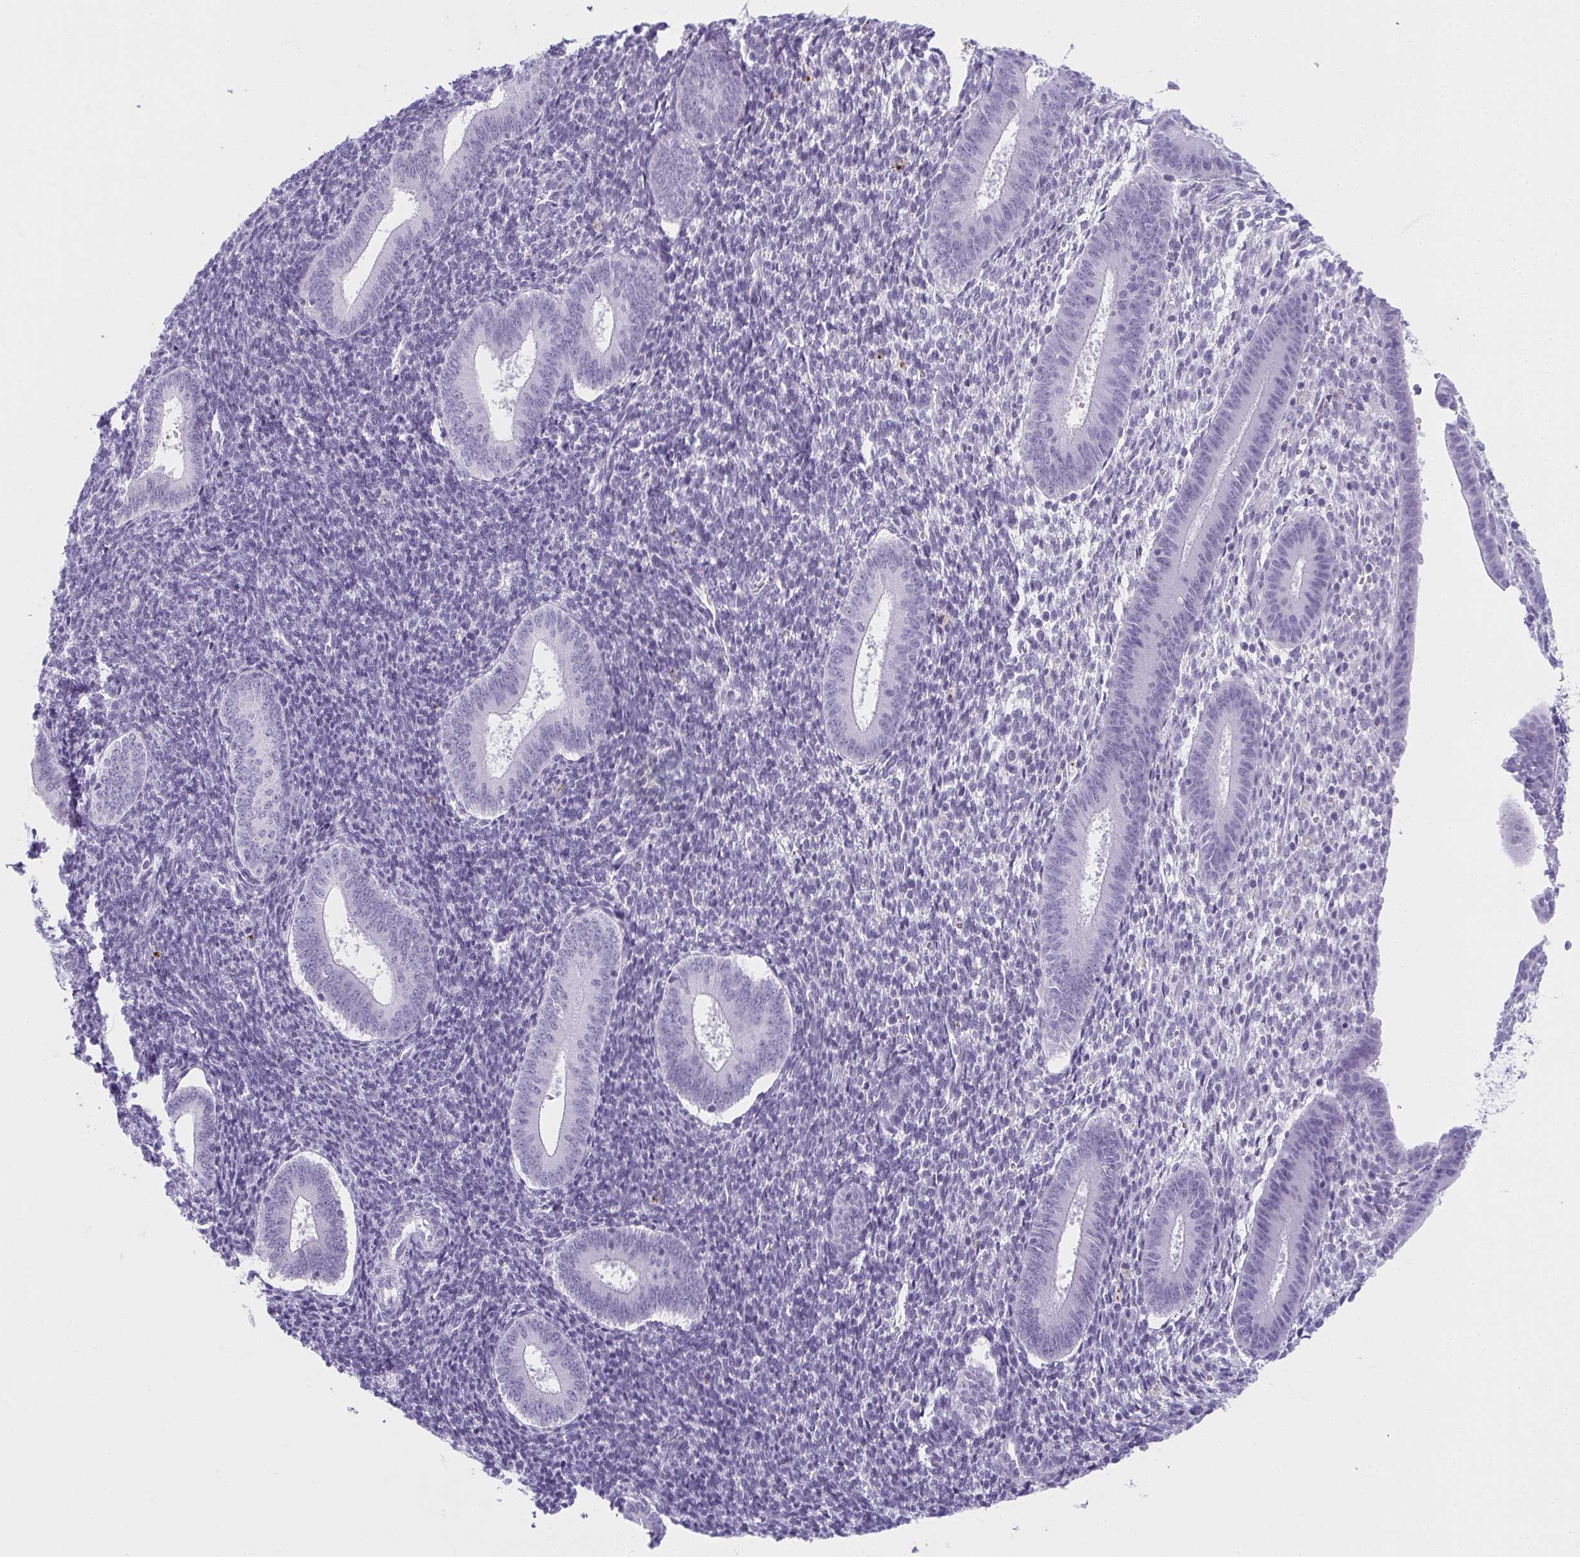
{"staining": {"intensity": "negative", "quantity": "none", "location": "none"}, "tissue": "endometrium", "cell_type": "Cells in endometrial stroma", "image_type": "normal", "snomed": [{"axis": "morphology", "description": "Normal tissue, NOS"}, {"axis": "topography", "description": "Endometrium"}], "caption": "High power microscopy photomicrograph of an immunohistochemistry micrograph of benign endometrium, revealing no significant staining in cells in endometrial stroma.", "gene": "MOBP", "patient": {"sex": "female", "age": 25}}